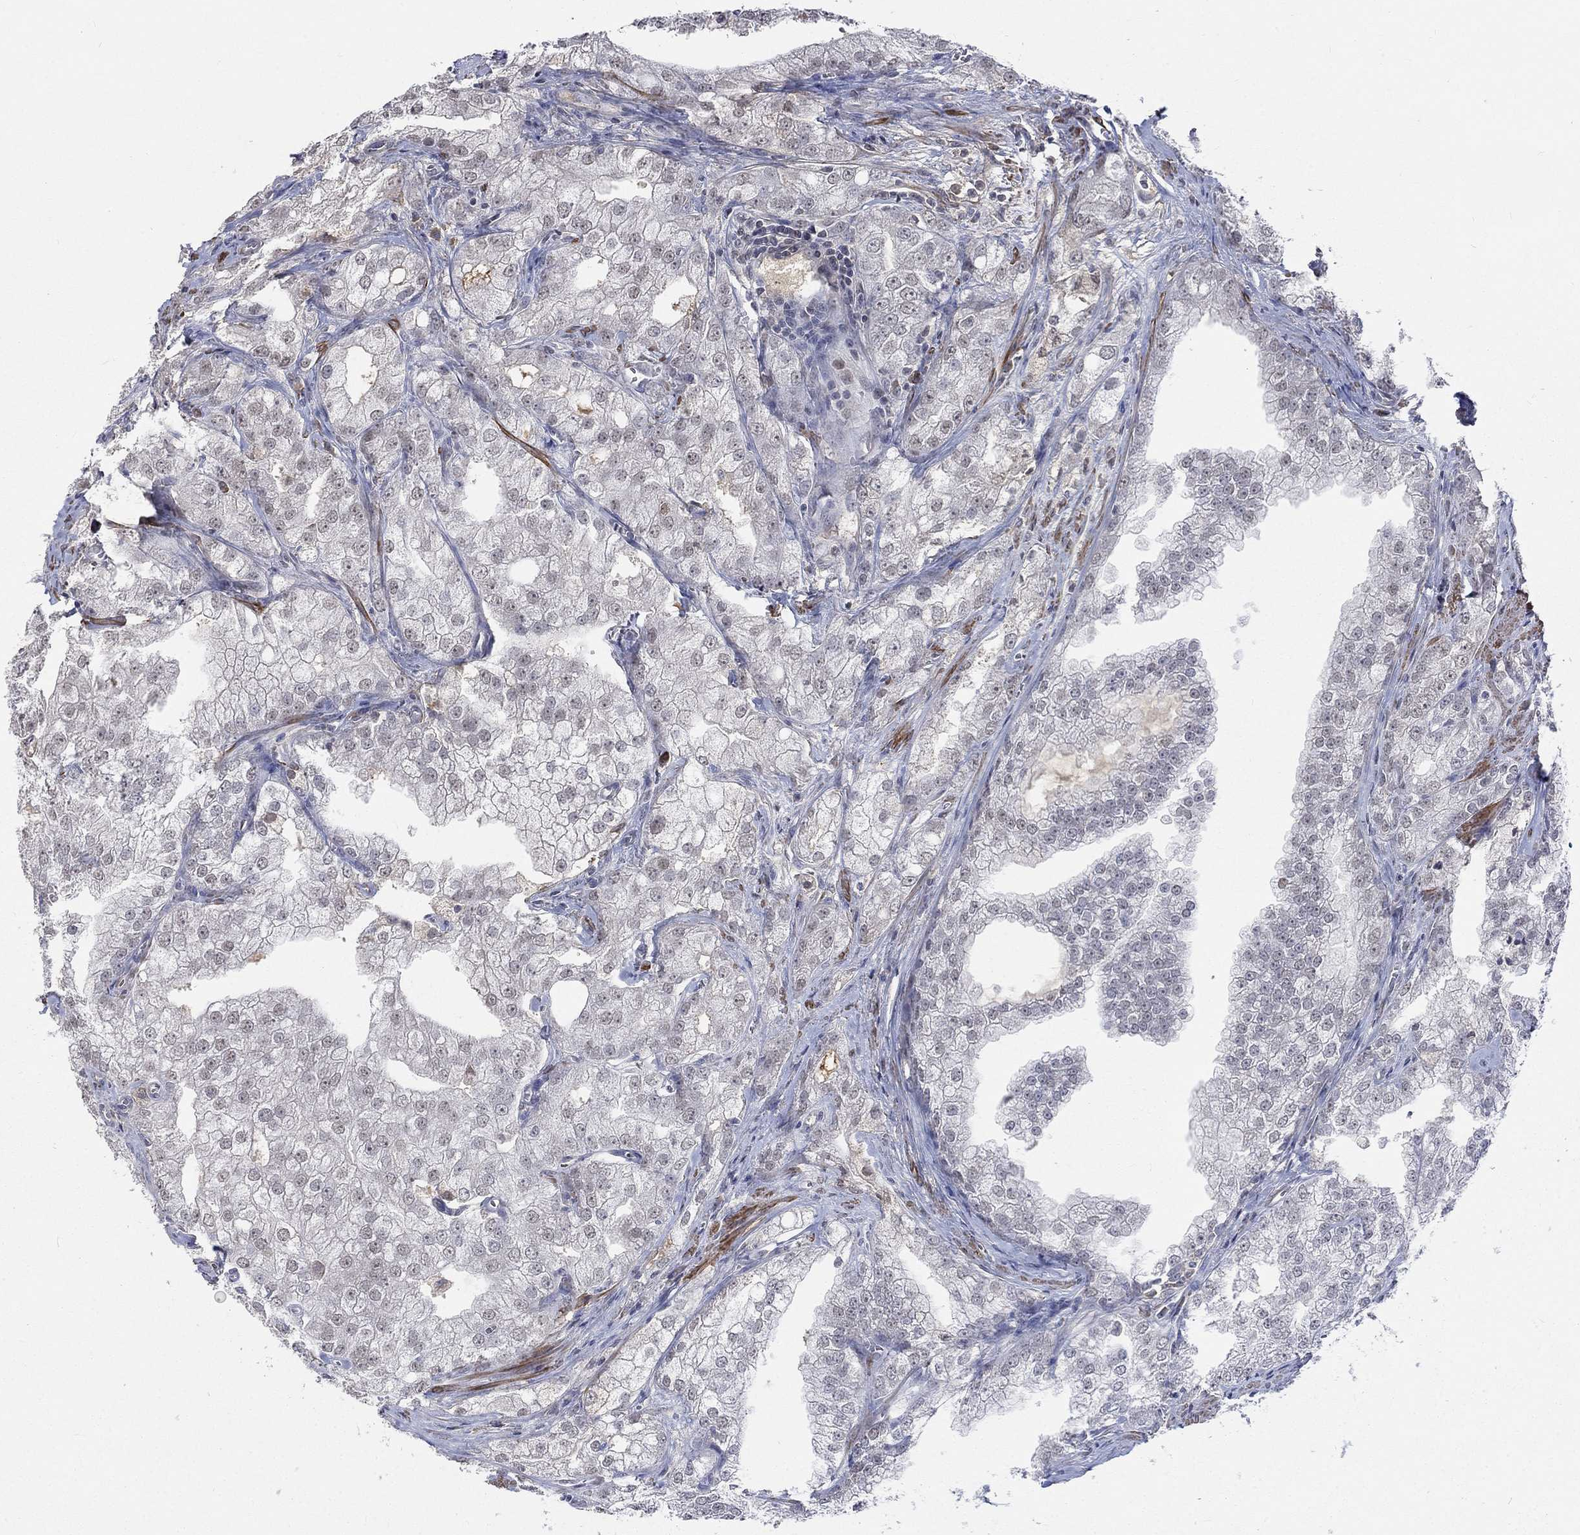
{"staining": {"intensity": "negative", "quantity": "none", "location": "none"}, "tissue": "prostate cancer", "cell_type": "Tumor cells", "image_type": "cancer", "snomed": [{"axis": "morphology", "description": "Adenocarcinoma, NOS"}, {"axis": "topography", "description": "Prostate"}], "caption": "Immunohistochemistry (IHC) image of prostate adenocarcinoma stained for a protein (brown), which exhibits no positivity in tumor cells. (IHC, brightfield microscopy, high magnification).", "gene": "ZBTB18", "patient": {"sex": "male", "age": 70}}